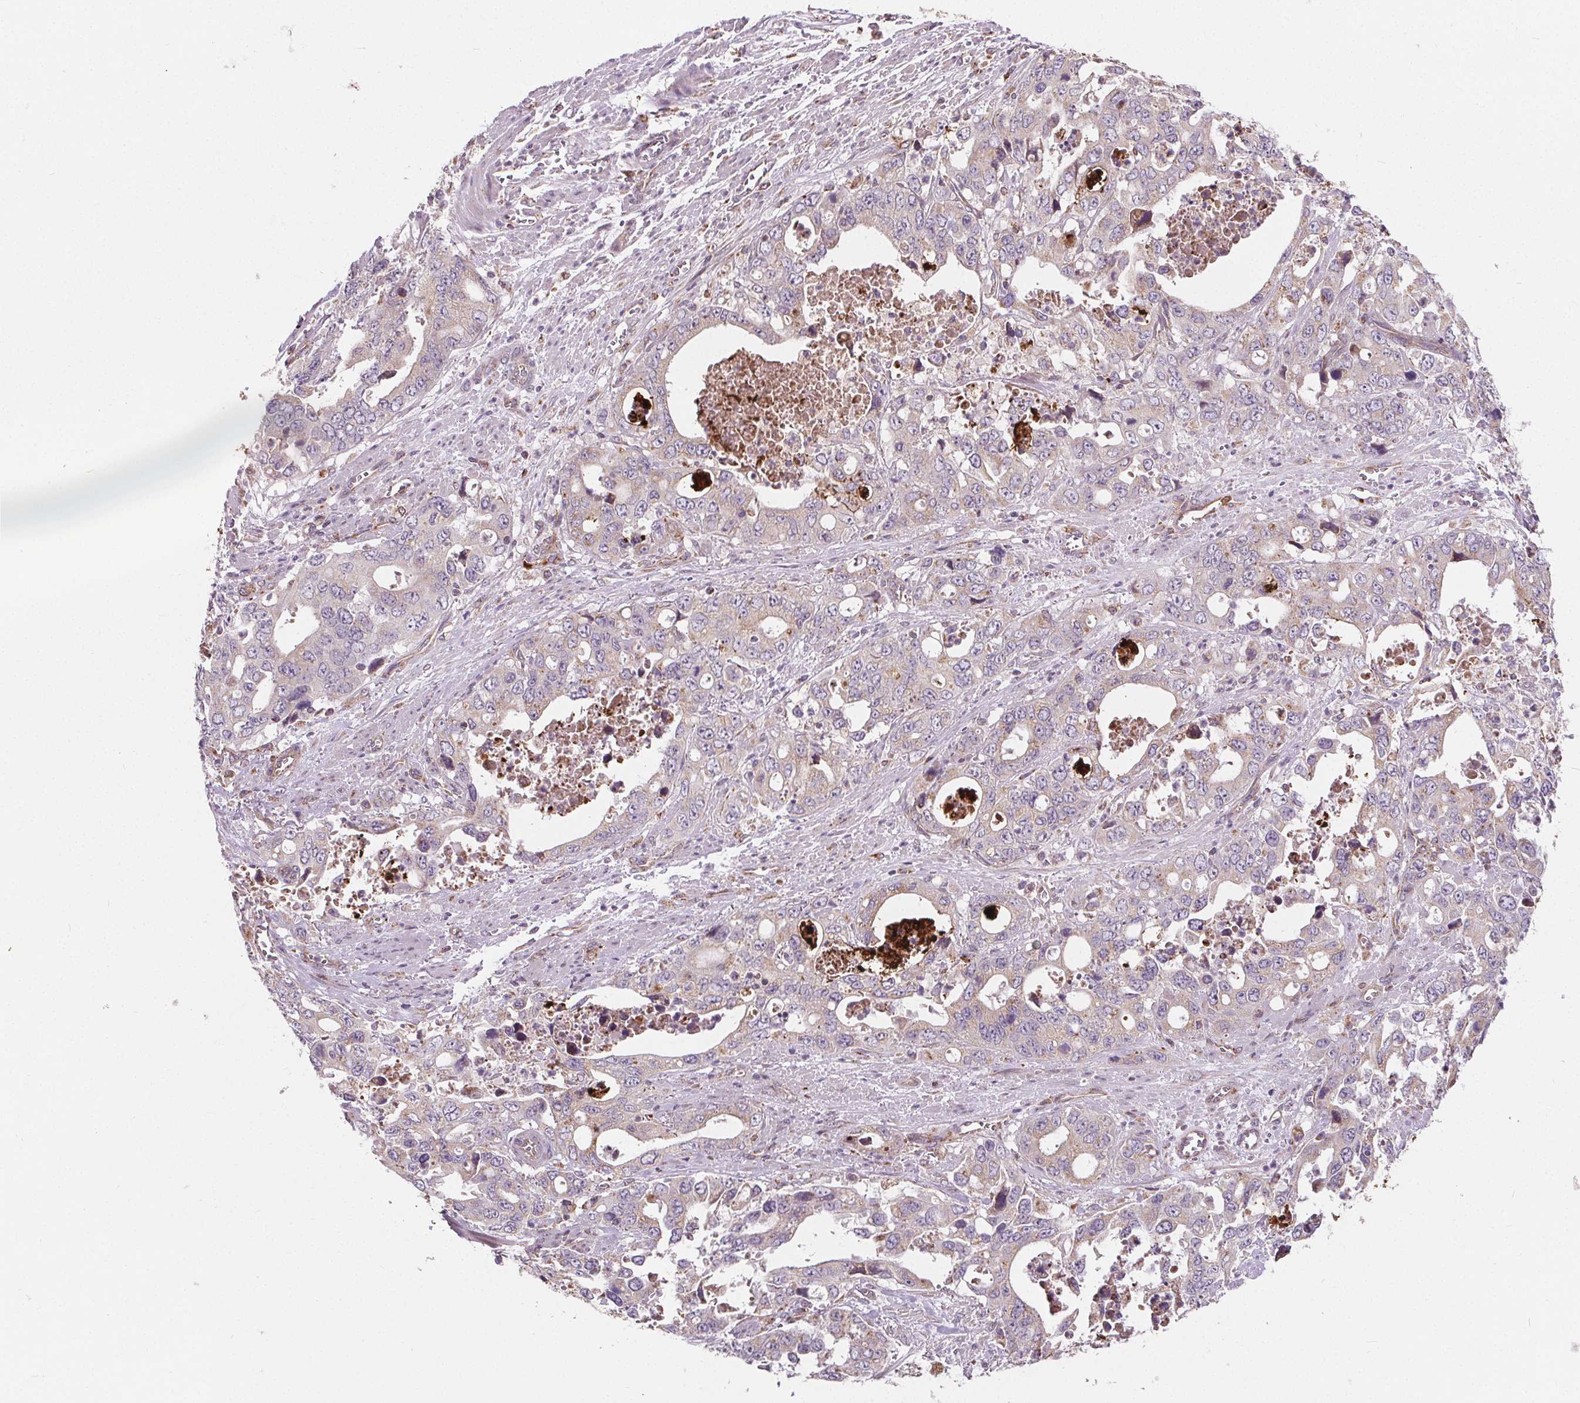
{"staining": {"intensity": "negative", "quantity": "none", "location": "none"}, "tissue": "stomach cancer", "cell_type": "Tumor cells", "image_type": "cancer", "snomed": [{"axis": "morphology", "description": "Adenocarcinoma, NOS"}, {"axis": "topography", "description": "Stomach, upper"}], "caption": "Immunohistochemistry (IHC) of stomach adenocarcinoma exhibits no staining in tumor cells. (DAB IHC, high magnification).", "gene": "GOLT1B", "patient": {"sex": "male", "age": 74}}